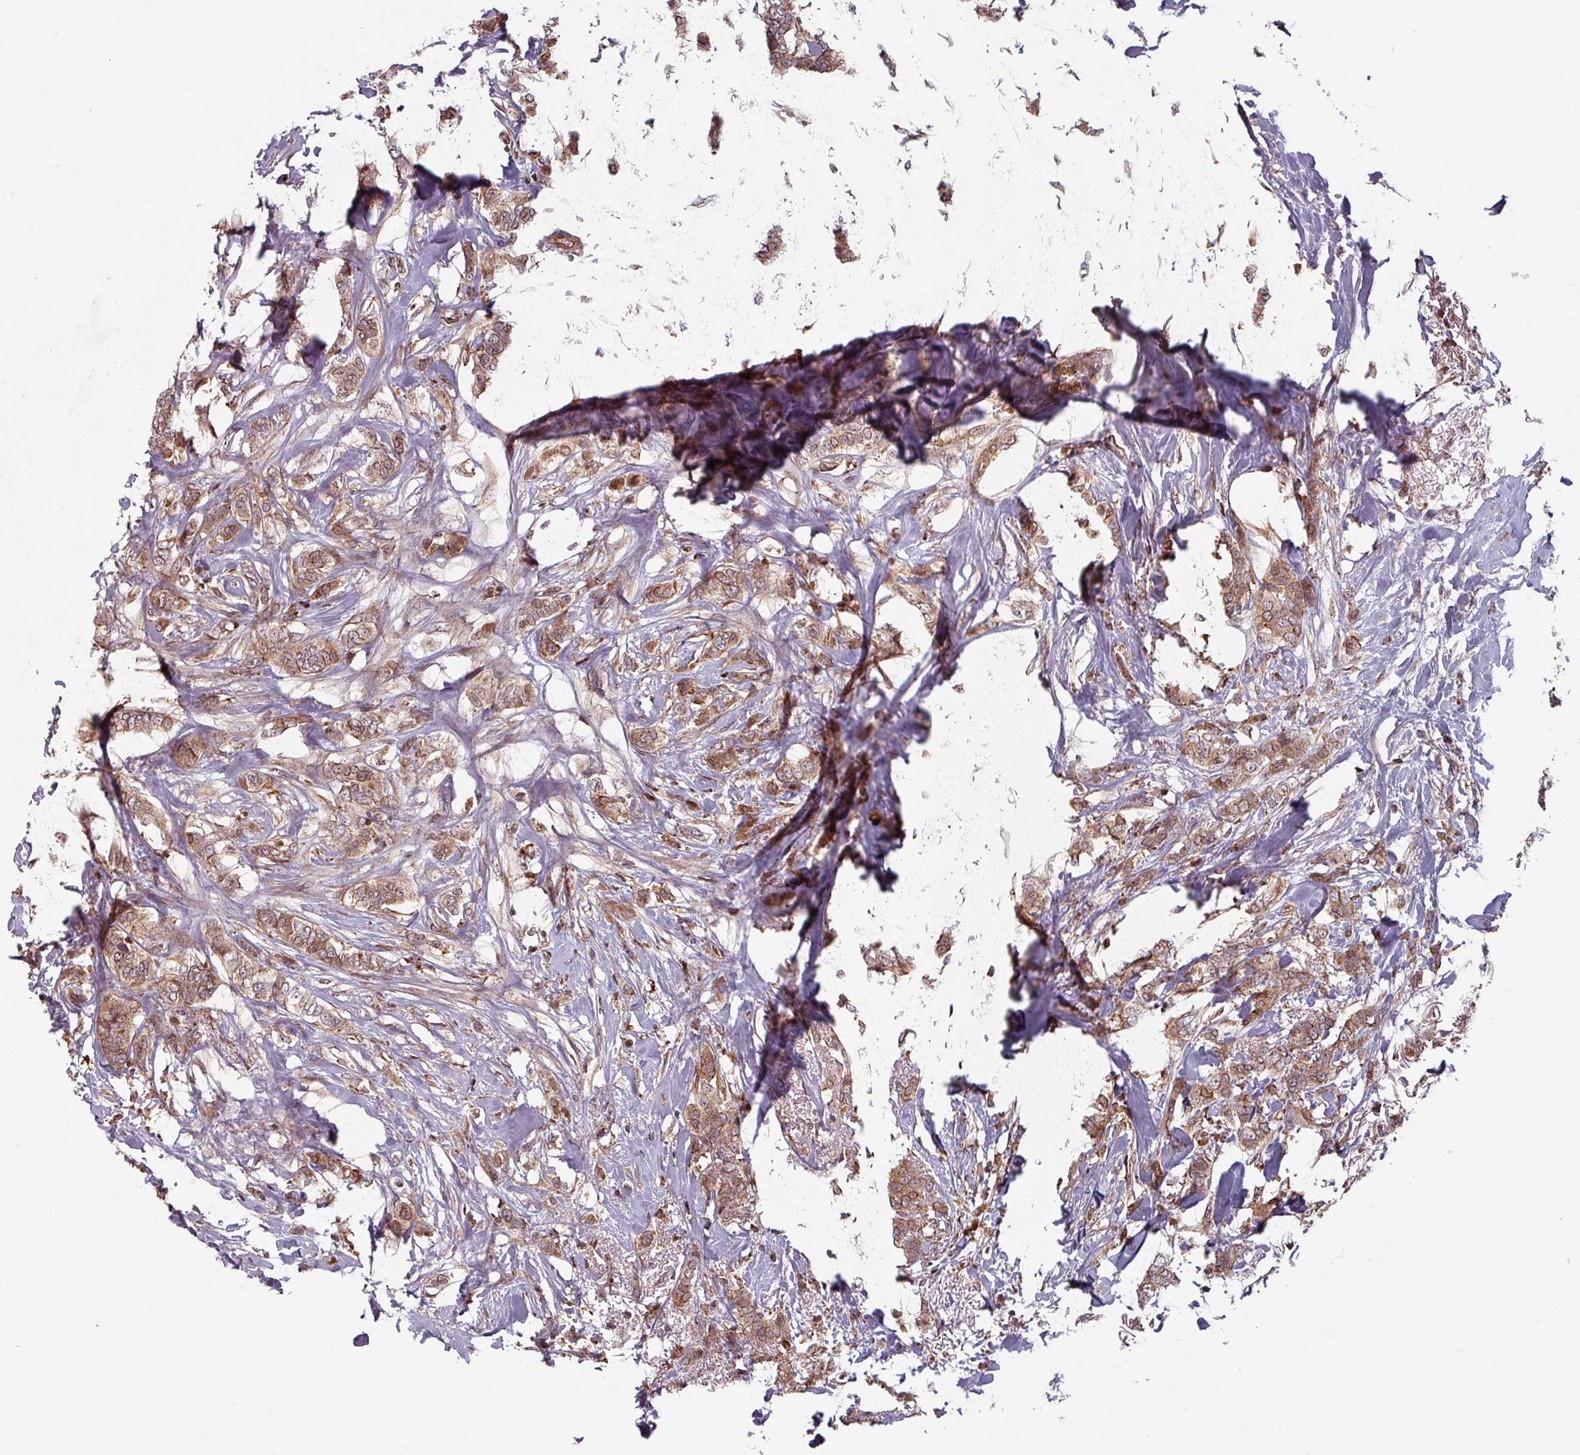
{"staining": {"intensity": "moderate", "quantity": ">75%", "location": "cytoplasmic/membranous,nuclear"}, "tissue": "breast cancer", "cell_type": "Tumor cells", "image_type": "cancer", "snomed": [{"axis": "morphology", "description": "Duct carcinoma"}, {"axis": "topography", "description": "Breast"}], "caption": "Breast cancer was stained to show a protein in brown. There is medium levels of moderate cytoplasmic/membranous and nuclear staining in about >75% of tumor cells.", "gene": "EID1", "patient": {"sex": "female", "age": 72}}